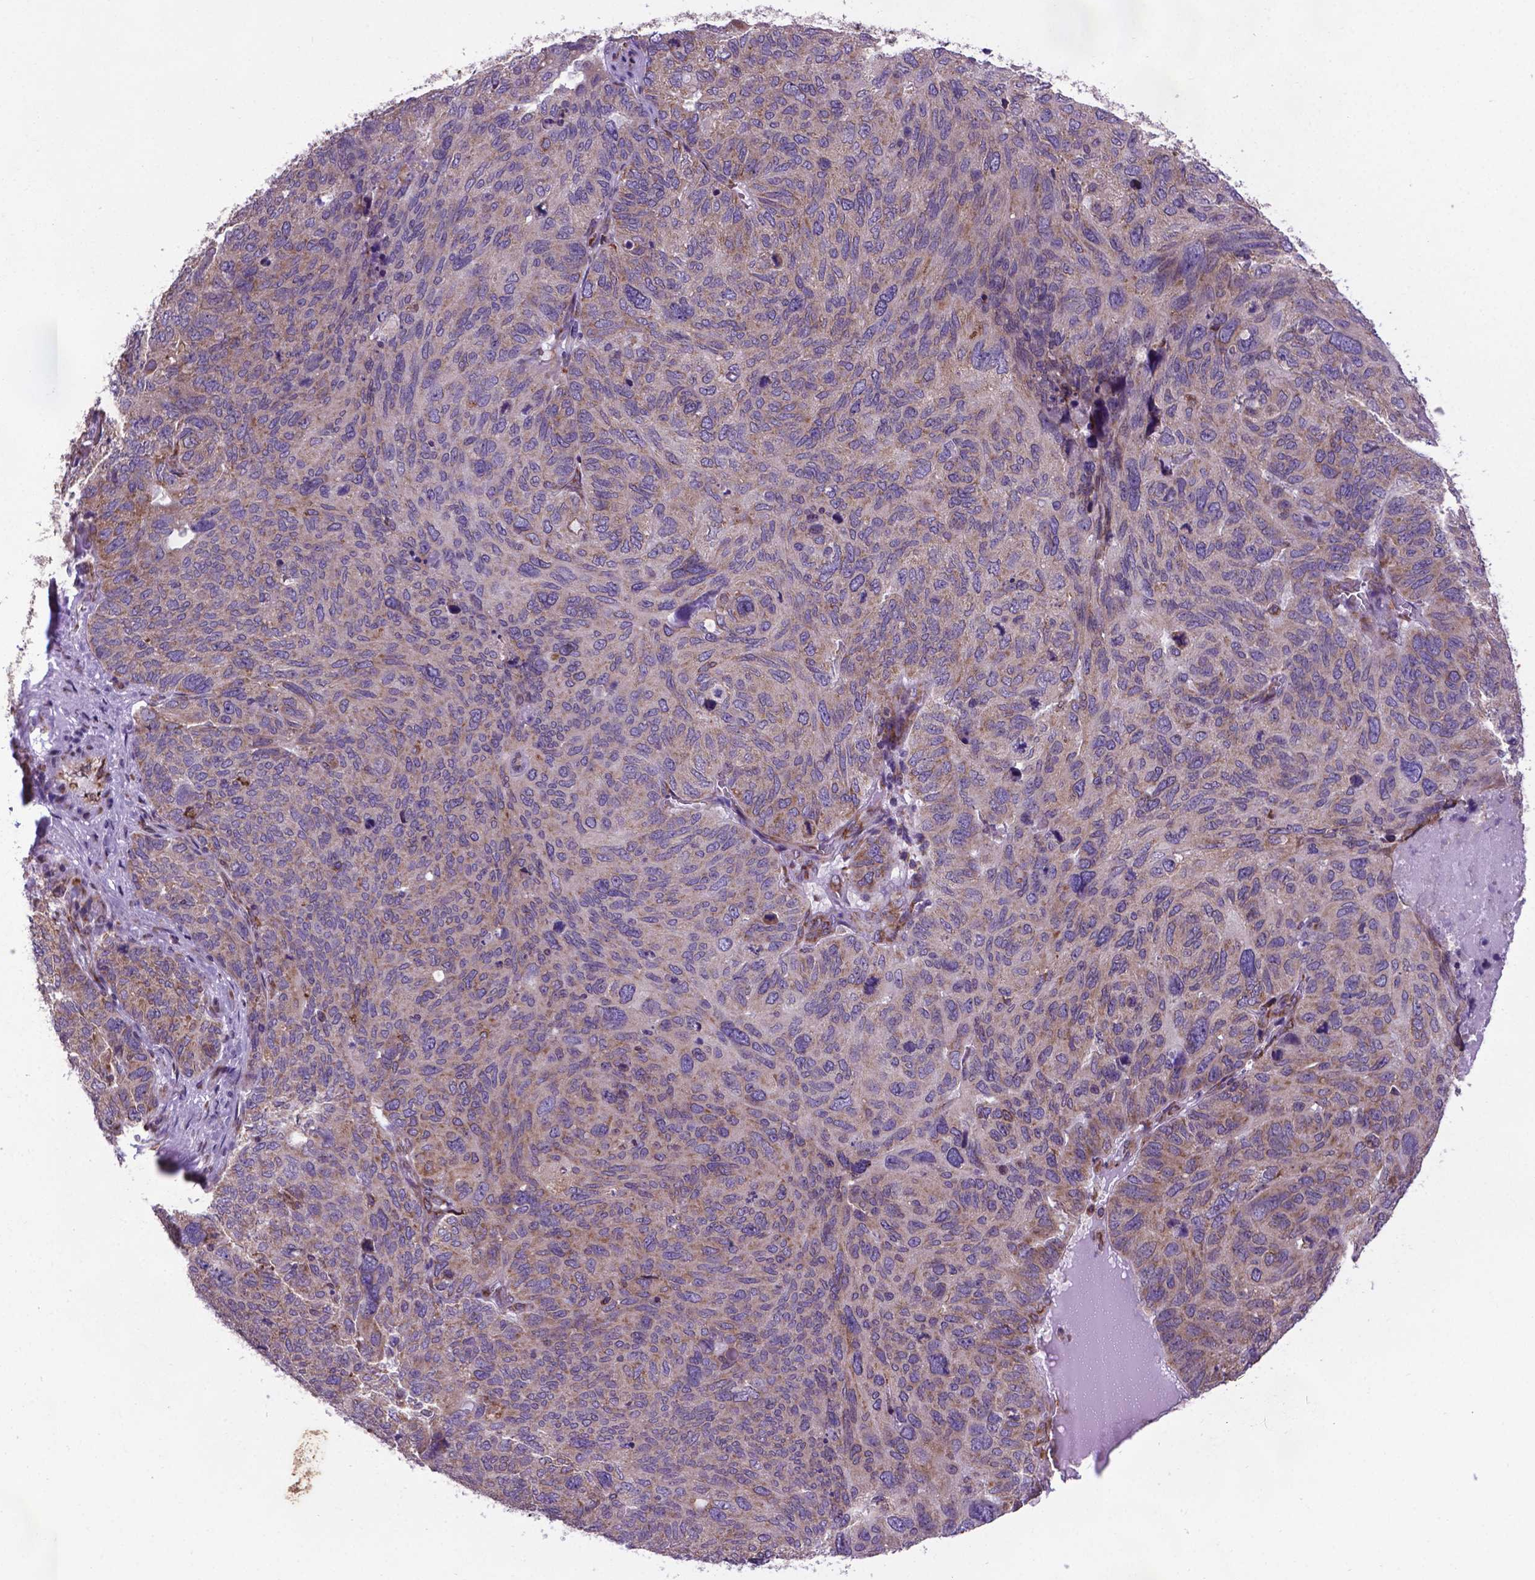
{"staining": {"intensity": "moderate", "quantity": ">75%", "location": "cytoplasmic/membranous"}, "tissue": "ovarian cancer", "cell_type": "Tumor cells", "image_type": "cancer", "snomed": [{"axis": "morphology", "description": "Carcinoma, endometroid"}, {"axis": "topography", "description": "Ovary"}], "caption": "Immunohistochemical staining of human ovarian cancer shows medium levels of moderate cytoplasmic/membranous staining in about >75% of tumor cells. Nuclei are stained in blue.", "gene": "WDR83OS", "patient": {"sex": "female", "age": 58}}